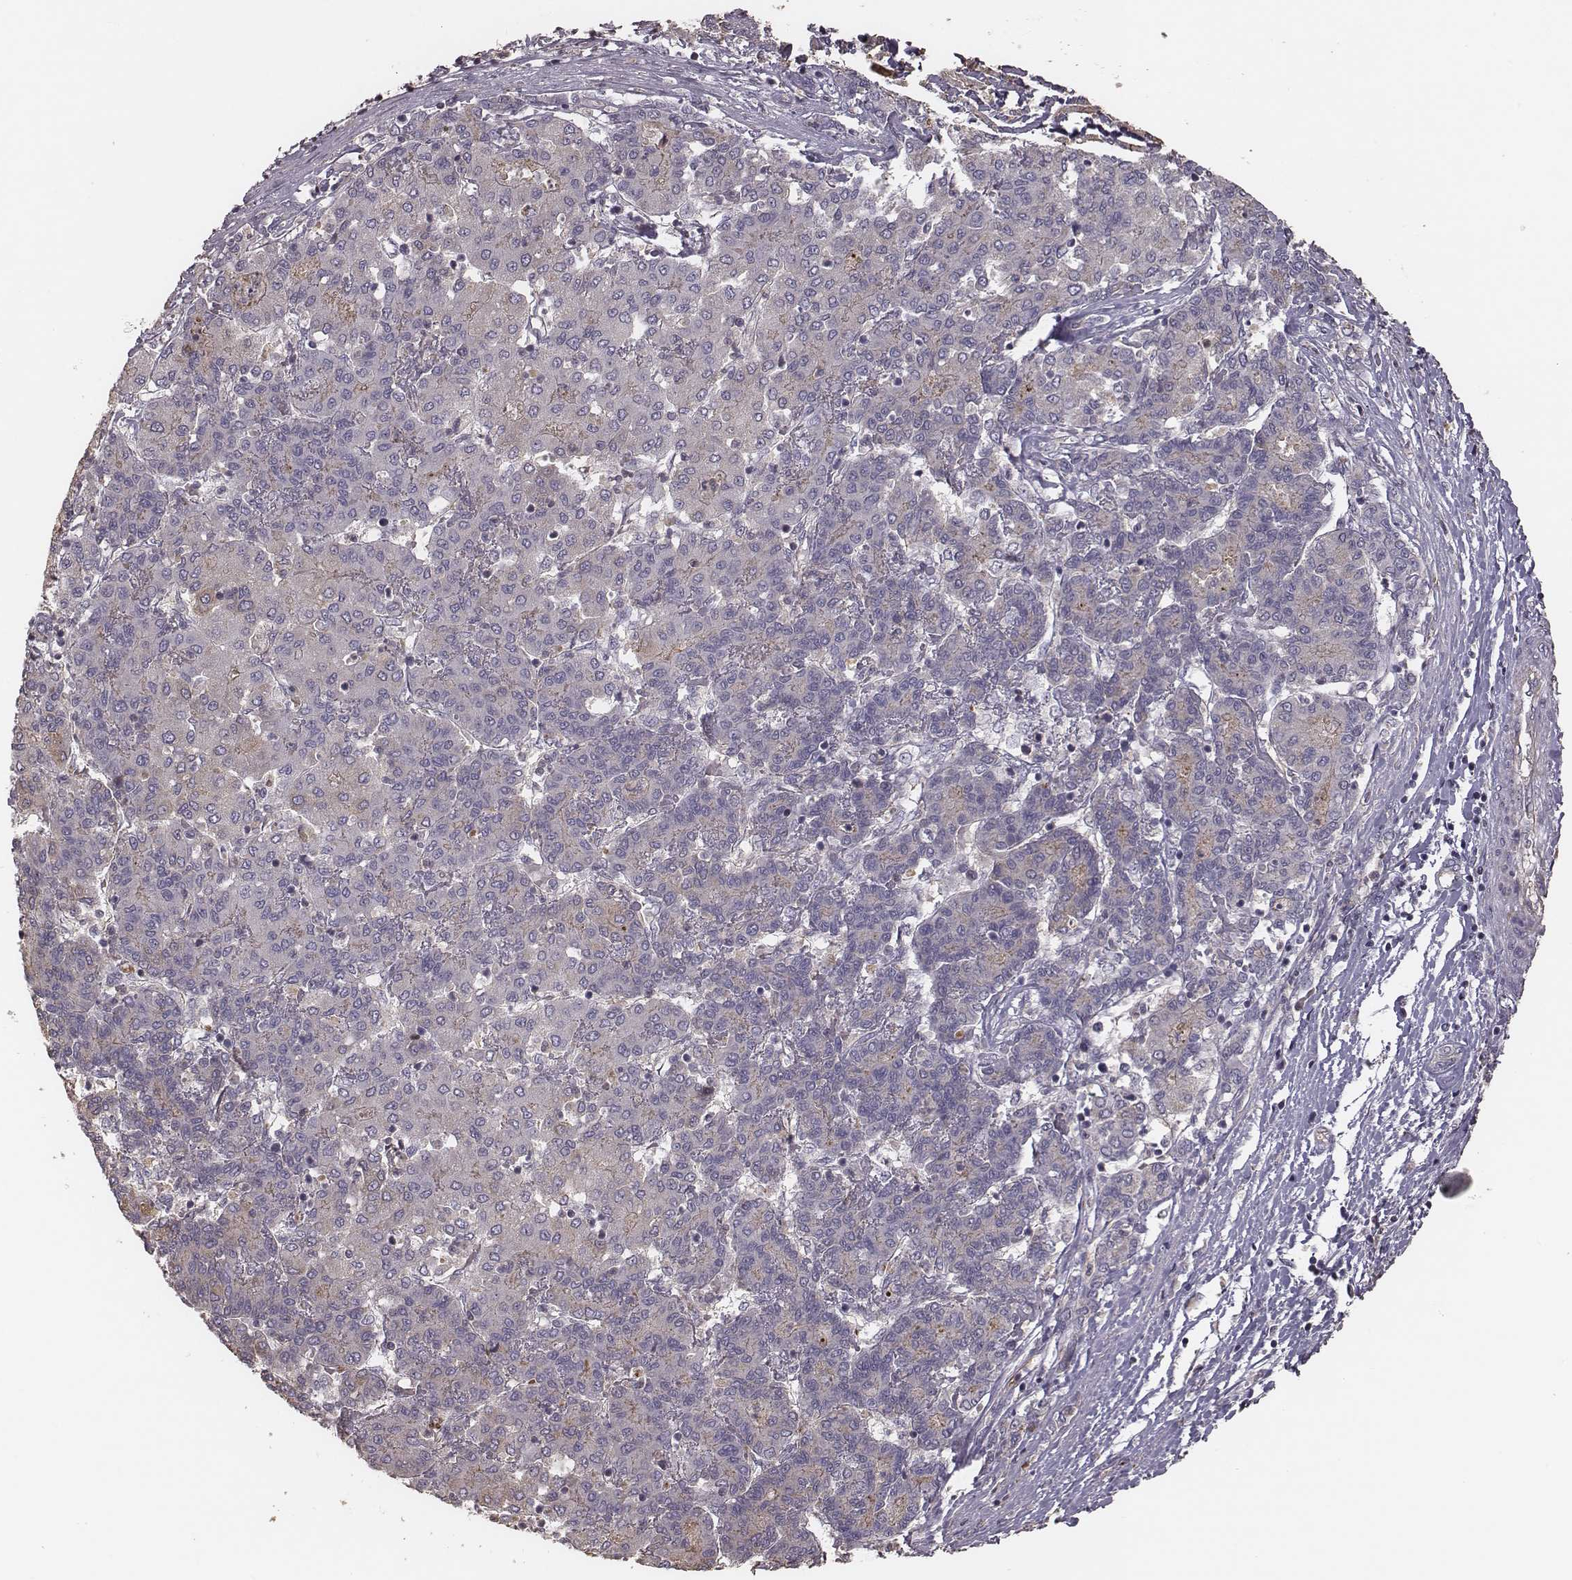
{"staining": {"intensity": "negative", "quantity": "none", "location": "none"}, "tissue": "liver cancer", "cell_type": "Tumor cells", "image_type": "cancer", "snomed": [{"axis": "morphology", "description": "Carcinoma, Hepatocellular, NOS"}, {"axis": "topography", "description": "Liver"}], "caption": "A high-resolution photomicrograph shows immunohistochemistry staining of liver hepatocellular carcinoma, which reveals no significant expression in tumor cells.", "gene": "OTOGL", "patient": {"sex": "male", "age": 65}}